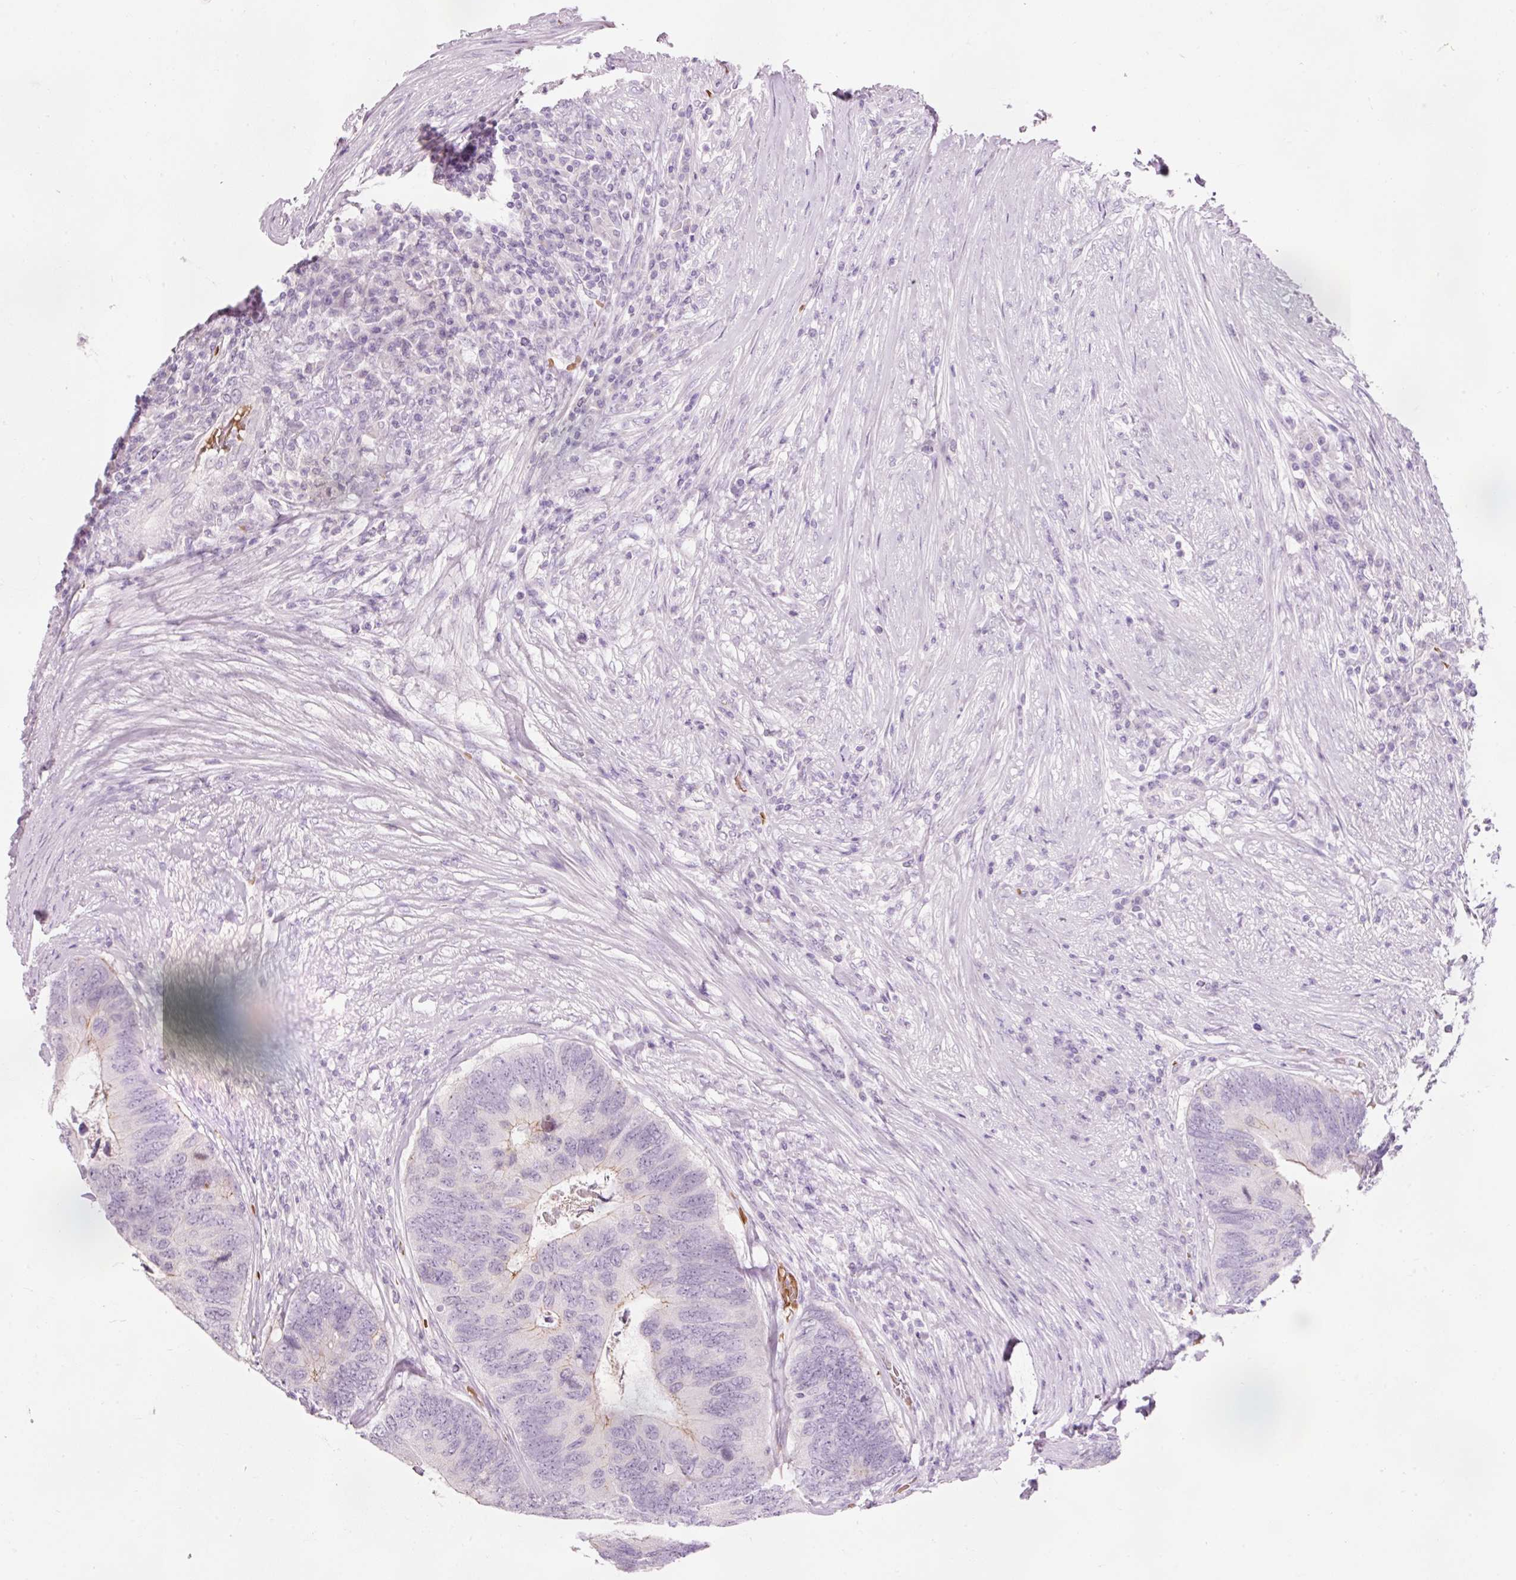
{"staining": {"intensity": "weak", "quantity": "<25%", "location": "cytoplasmic/membranous"}, "tissue": "colorectal cancer", "cell_type": "Tumor cells", "image_type": "cancer", "snomed": [{"axis": "morphology", "description": "Adenocarcinoma, NOS"}, {"axis": "topography", "description": "Colon"}], "caption": "Immunohistochemistry histopathology image of neoplastic tissue: colorectal cancer (adenocarcinoma) stained with DAB (3,3'-diaminobenzidine) exhibits no significant protein staining in tumor cells.", "gene": "DHRS11", "patient": {"sex": "female", "age": 67}}